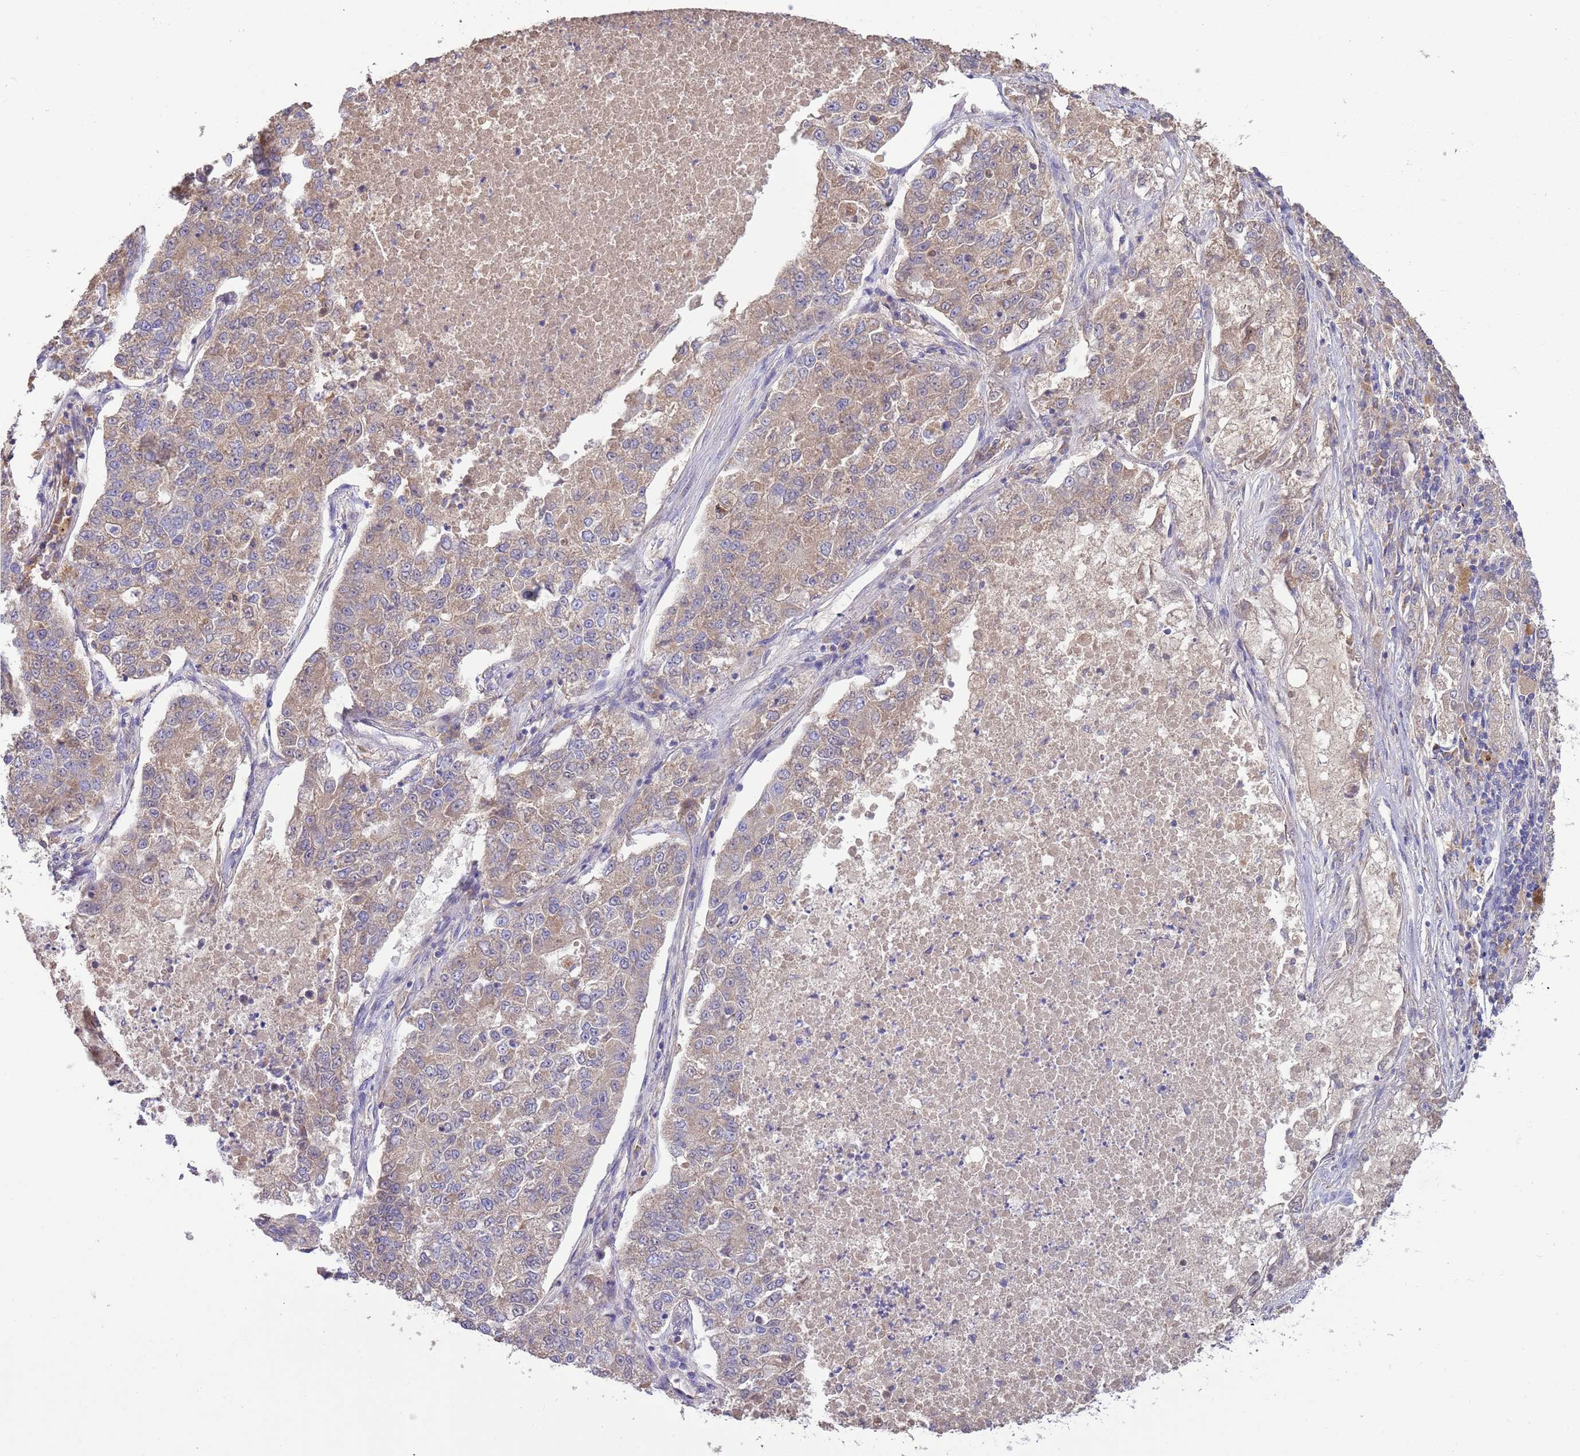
{"staining": {"intensity": "weak", "quantity": ">75%", "location": "cytoplasmic/membranous"}, "tissue": "lung cancer", "cell_type": "Tumor cells", "image_type": "cancer", "snomed": [{"axis": "morphology", "description": "Adenocarcinoma, NOS"}, {"axis": "topography", "description": "Lung"}], "caption": "Immunohistochemistry (IHC) of human adenocarcinoma (lung) displays low levels of weak cytoplasmic/membranous expression in about >75% of tumor cells.", "gene": "TRMO", "patient": {"sex": "male", "age": 49}}